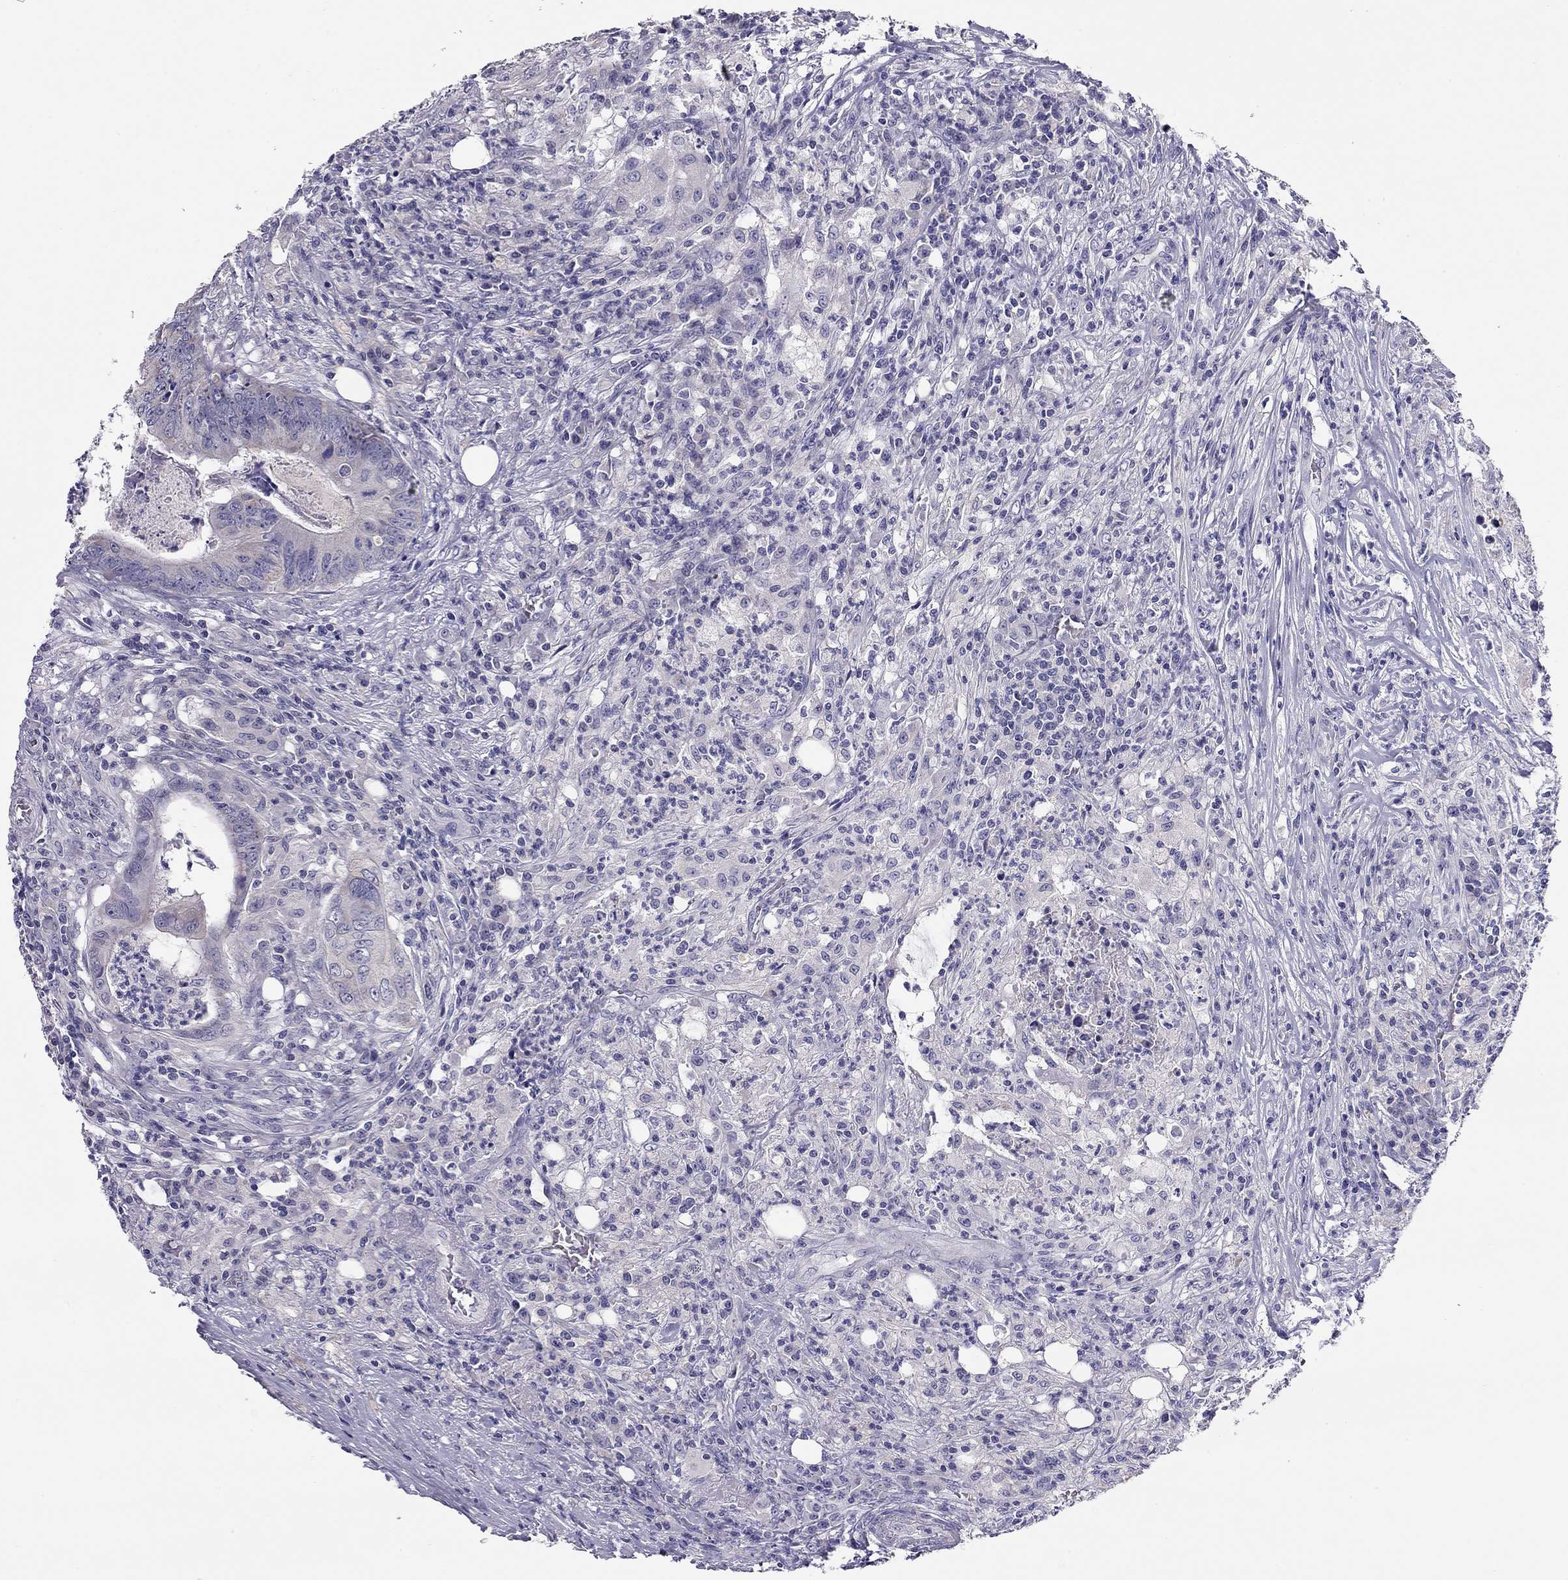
{"staining": {"intensity": "negative", "quantity": "none", "location": "none"}, "tissue": "colorectal cancer", "cell_type": "Tumor cells", "image_type": "cancer", "snomed": [{"axis": "morphology", "description": "Adenocarcinoma, NOS"}, {"axis": "topography", "description": "Colon"}], "caption": "Tumor cells are negative for brown protein staining in colorectal cancer.", "gene": "CITED1", "patient": {"sex": "male", "age": 84}}